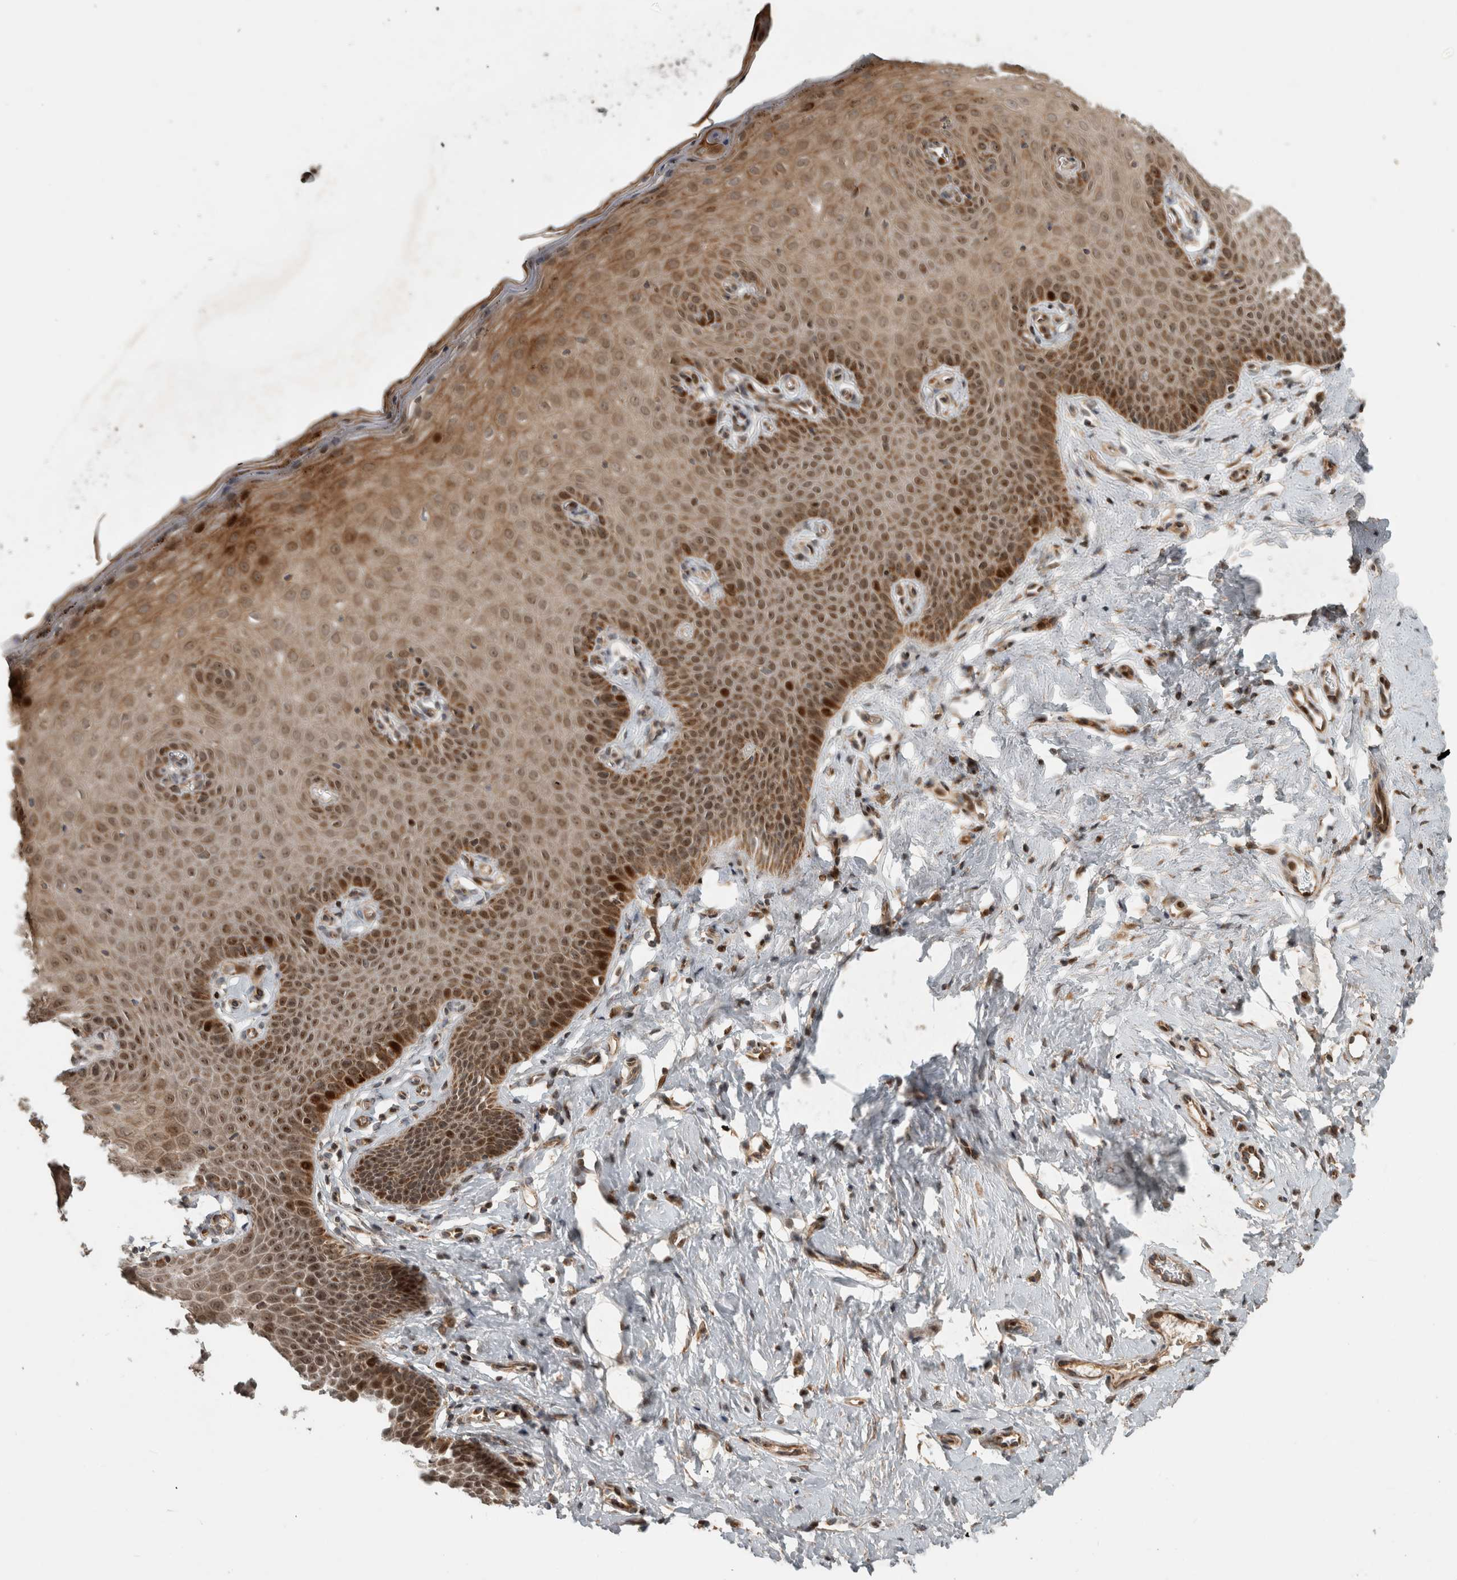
{"staining": {"intensity": "moderate", "quantity": ">75%", "location": "cytoplasmic/membranous,nuclear"}, "tissue": "cervix", "cell_type": "Glandular cells", "image_type": "normal", "snomed": [{"axis": "morphology", "description": "Normal tissue, NOS"}, {"axis": "topography", "description": "Cervix"}], "caption": "Glandular cells display medium levels of moderate cytoplasmic/membranous,nuclear expression in approximately >75% of cells in unremarkable cervix. The protein of interest is shown in brown color, while the nuclei are stained blue.", "gene": "INSRR", "patient": {"sex": "female", "age": 36}}